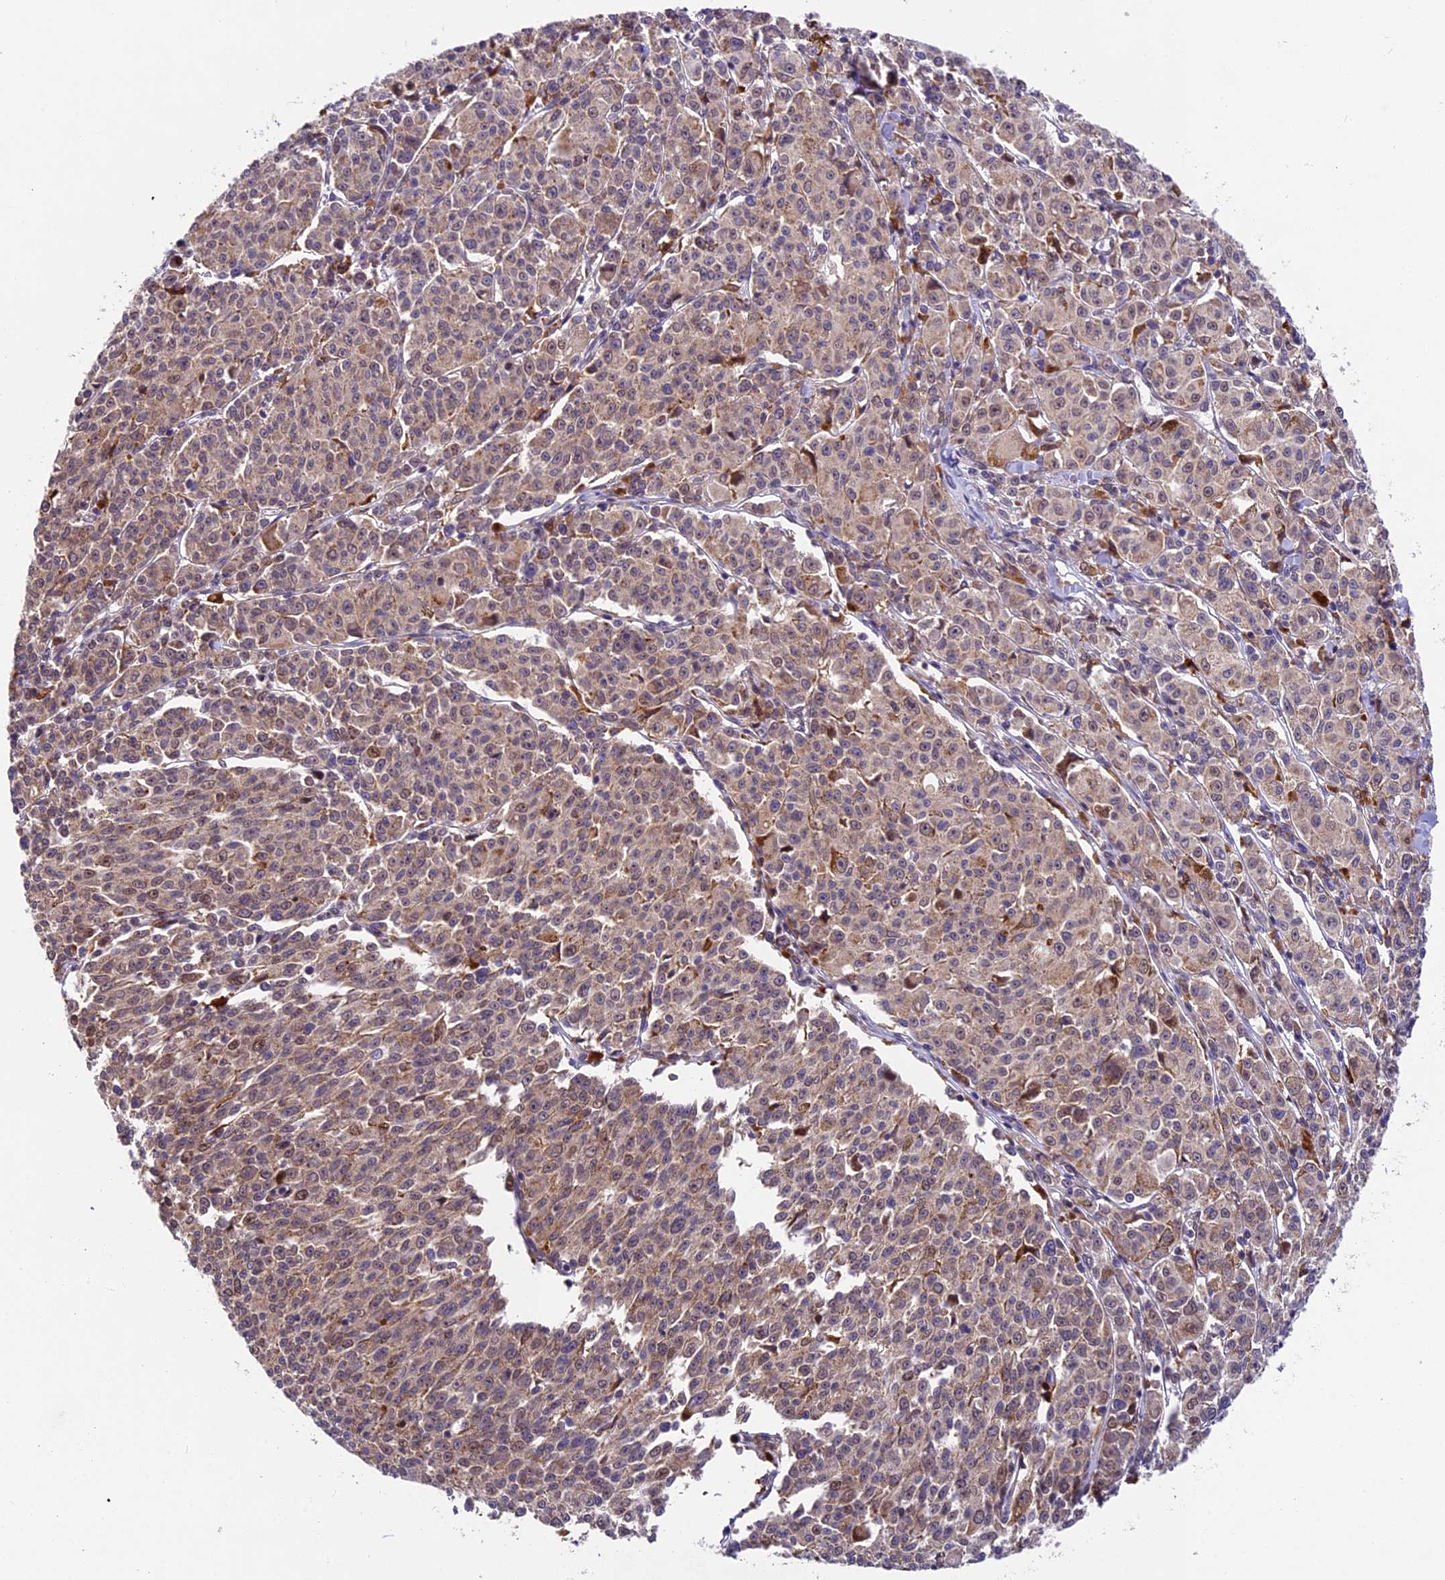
{"staining": {"intensity": "weak", "quantity": ">75%", "location": "cytoplasmic/membranous"}, "tissue": "melanoma", "cell_type": "Tumor cells", "image_type": "cancer", "snomed": [{"axis": "morphology", "description": "Malignant melanoma, NOS"}, {"axis": "topography", "description": "Skin"}], "caption": "Immunohistochemical staining of human malignant melanoma shows low levels of weak cytoplasmic/membranous positivity in about >75% of tumor cells. The staining is performed using DAB (3,3'-diaminobenzidine) brown chromogen to label protein expression. The nuclei are counter-stained blue using hematoxylin.", "gene": "CCSER1", "patient": {"sex": "female", "age": 52}}